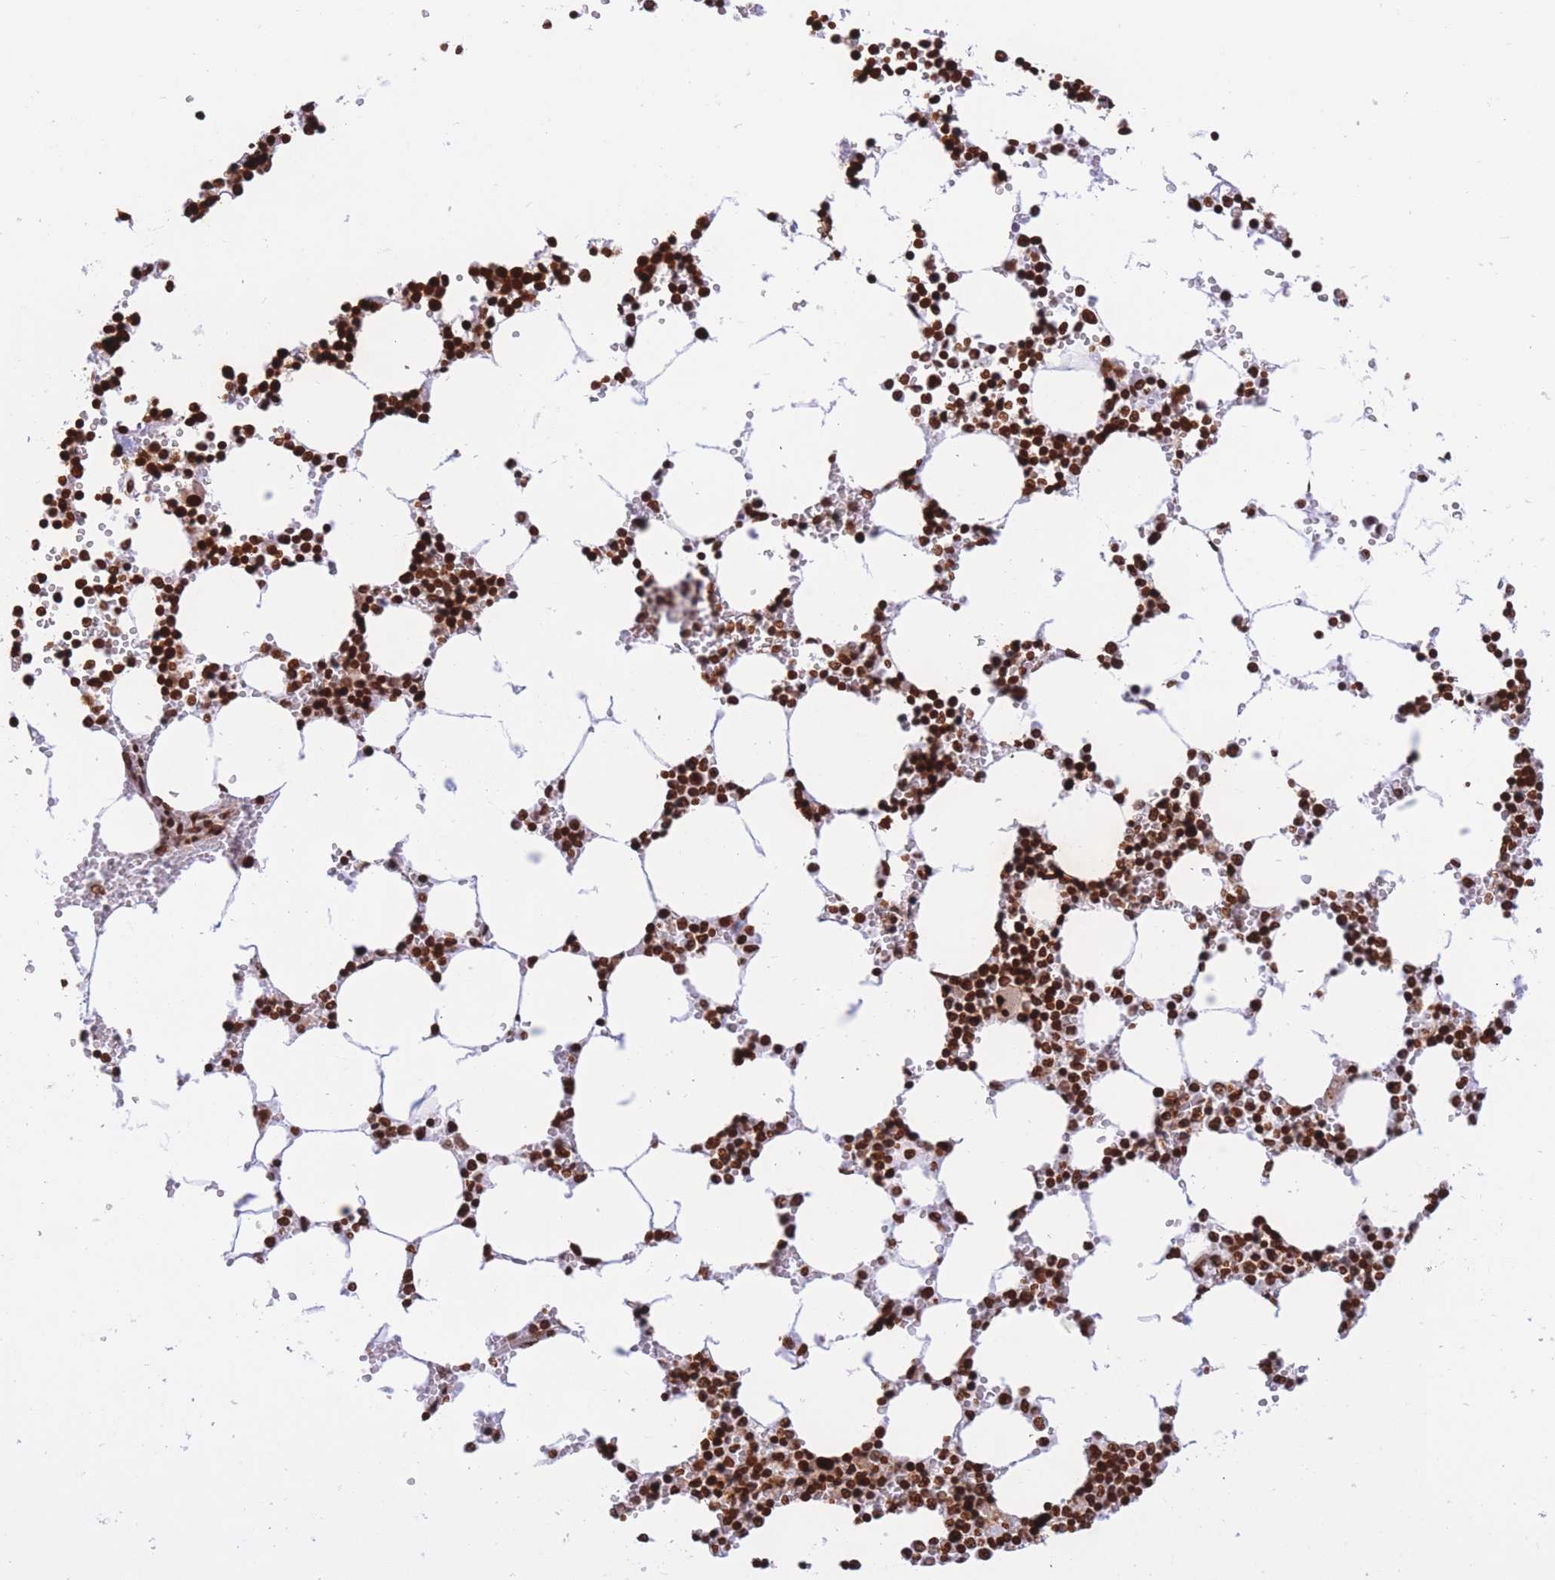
{"staining": {"intensity": "strong", "quantity": ">75%", "location": "nuclear"}, "tissue": "bone marrow", "cell_type": "Hematopoietic cells", "image_type": "normal", "snomed": [{"axis": "morphology", "description": "Normal tissue, NOS"}, {"axis": "topography", "description": "Bone marrow"}], "caption": "The histopathology image exhibits a brown stain indicating the presence of a protein in the nuclear of hematopoietic cells in bone marrow. (brown staining indicates protein expression, while blue staining denotes nuclei).", "gene": "H2BC10", "patient": {"sex": "female", "age": 64}}